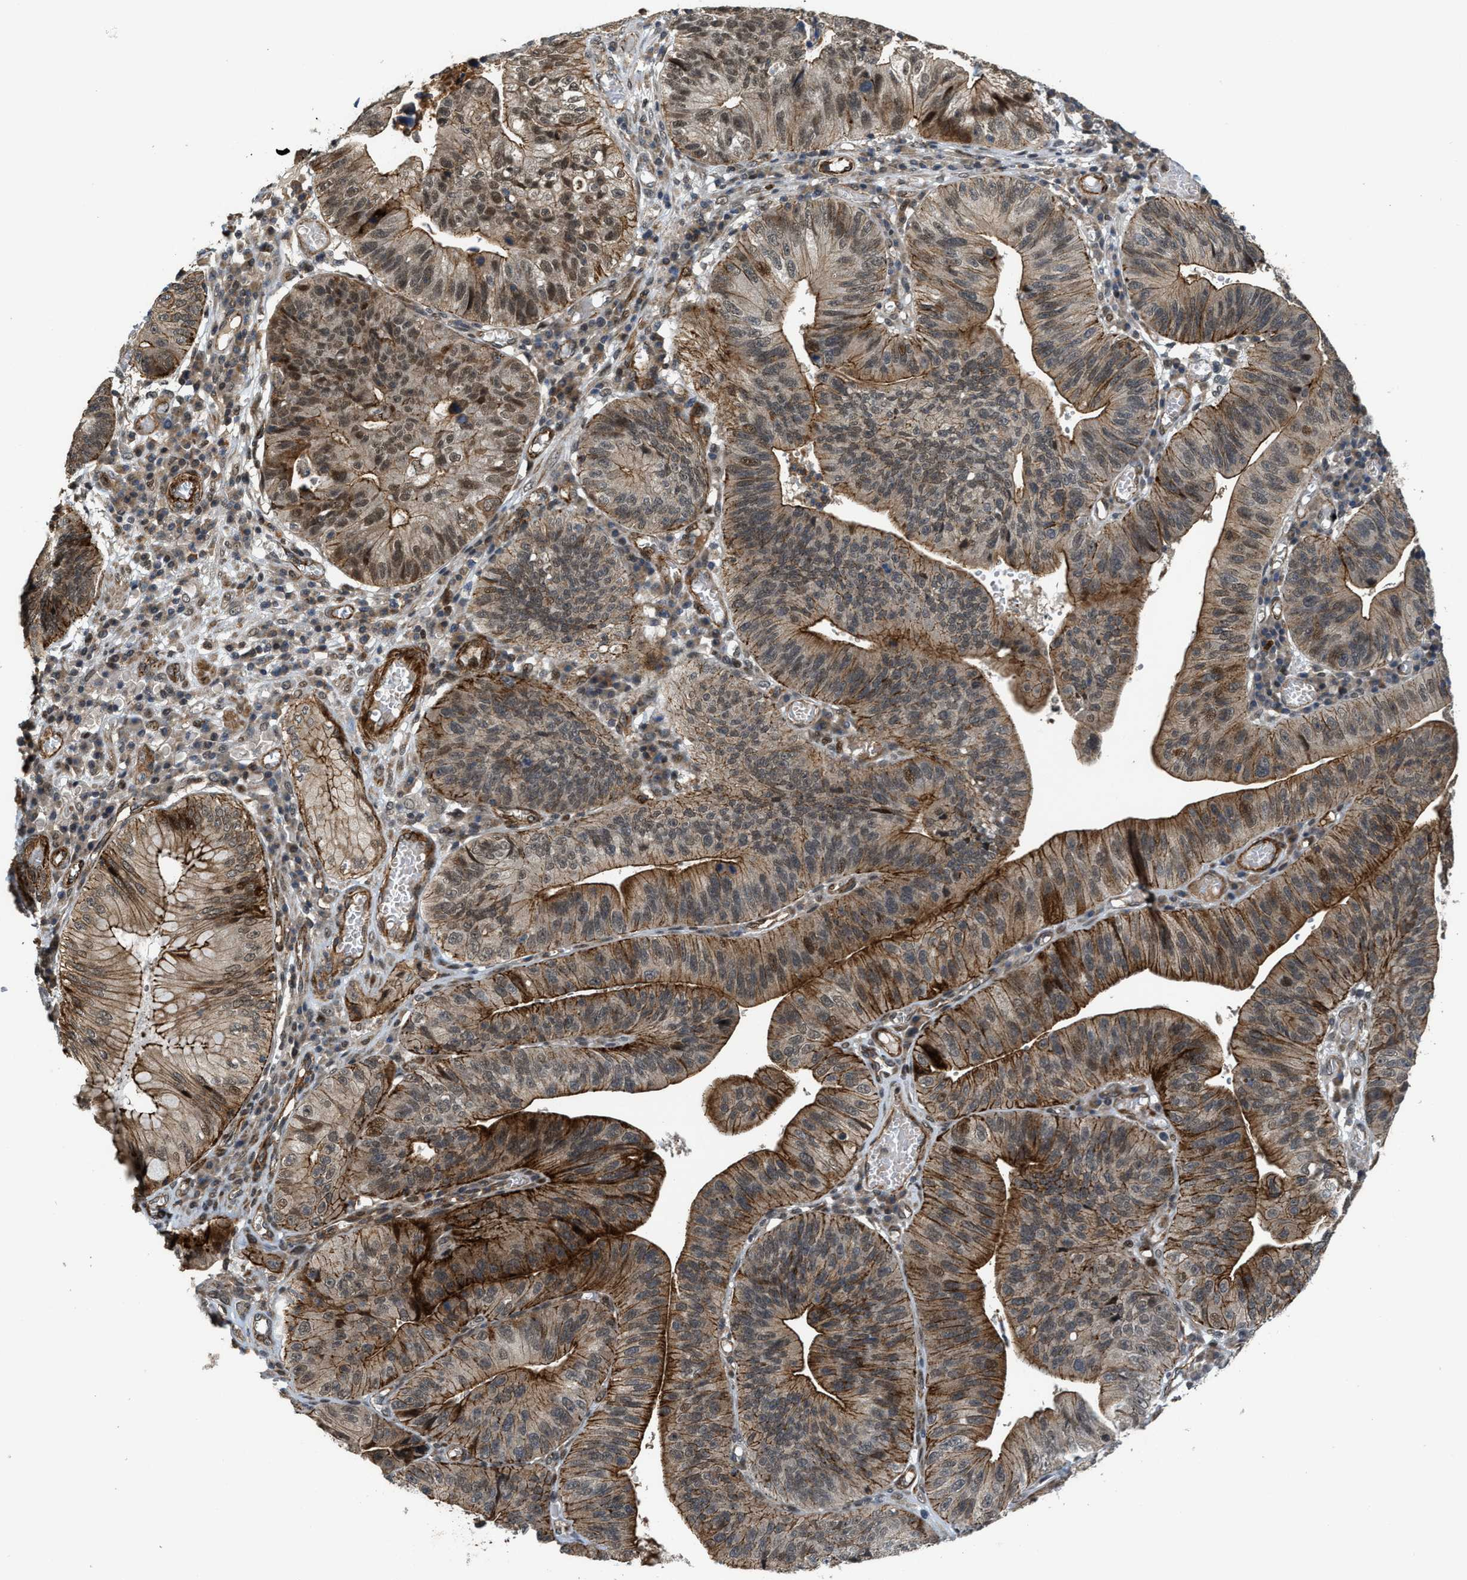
{"staining": {"intensity": "strong", "quantity": ">75%", "location": "cytoplasmic/membranous,nuclear"}, "tissue": "stomach cancer", "cell_type": "Tumor cells", "image_type": "cancer", "snomed": [{"axis": "morphology", "description": "Adenocarcinoma, NOS"}, {"axis": "topography", "description": "Stomach"}], "caption": "Adenocarcinoma (stomach) stained for a protein exhibits strong cytoplasmic/membranous and nuclear positivity in tumor cells.", "gene": "DPF2", "patient": {"sex": "male", "age": 59}}